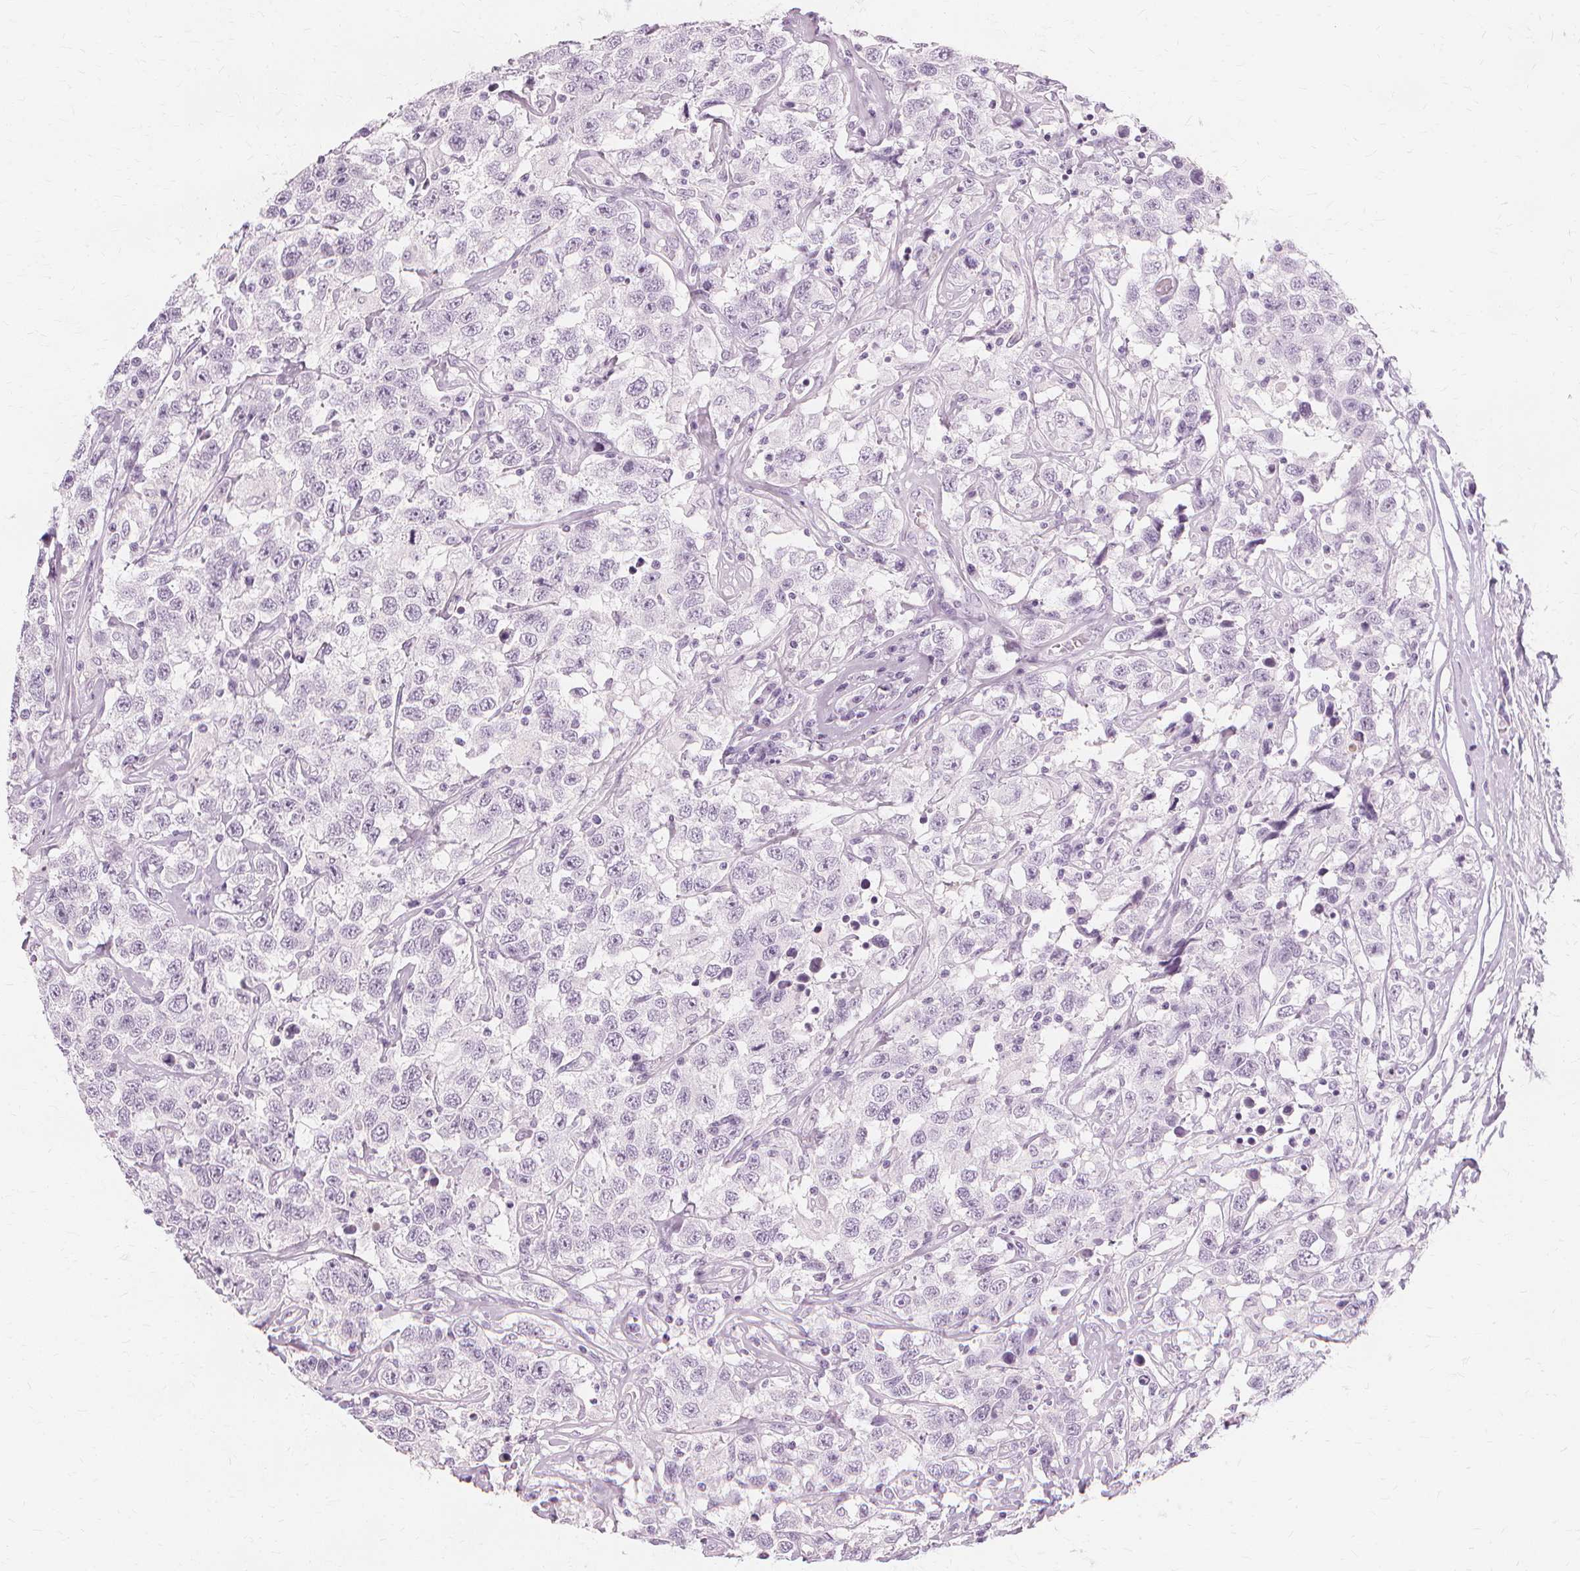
{"staining": {"intensity": "negative", "quantity": "none", "location": "none"}, "tissue": "testis cancer", "cell_type": "Tumor cells", "image_type": "cancer", "snomed": [{"axis": "morphology", "description": "Seminoma, NOS"}, {"axis": "topography", "description": "Testis"}], "caption": "The image shows no staining of tumor cells in testis cancer (seminoma). (Stains: DAB immunohistochemistry (IHC) with hematoxylin counter stain, Microscopy: brightfield microscopy at high magnification).", "gene": "TFF1", "patient": {"sex": "male", "age": 41}}